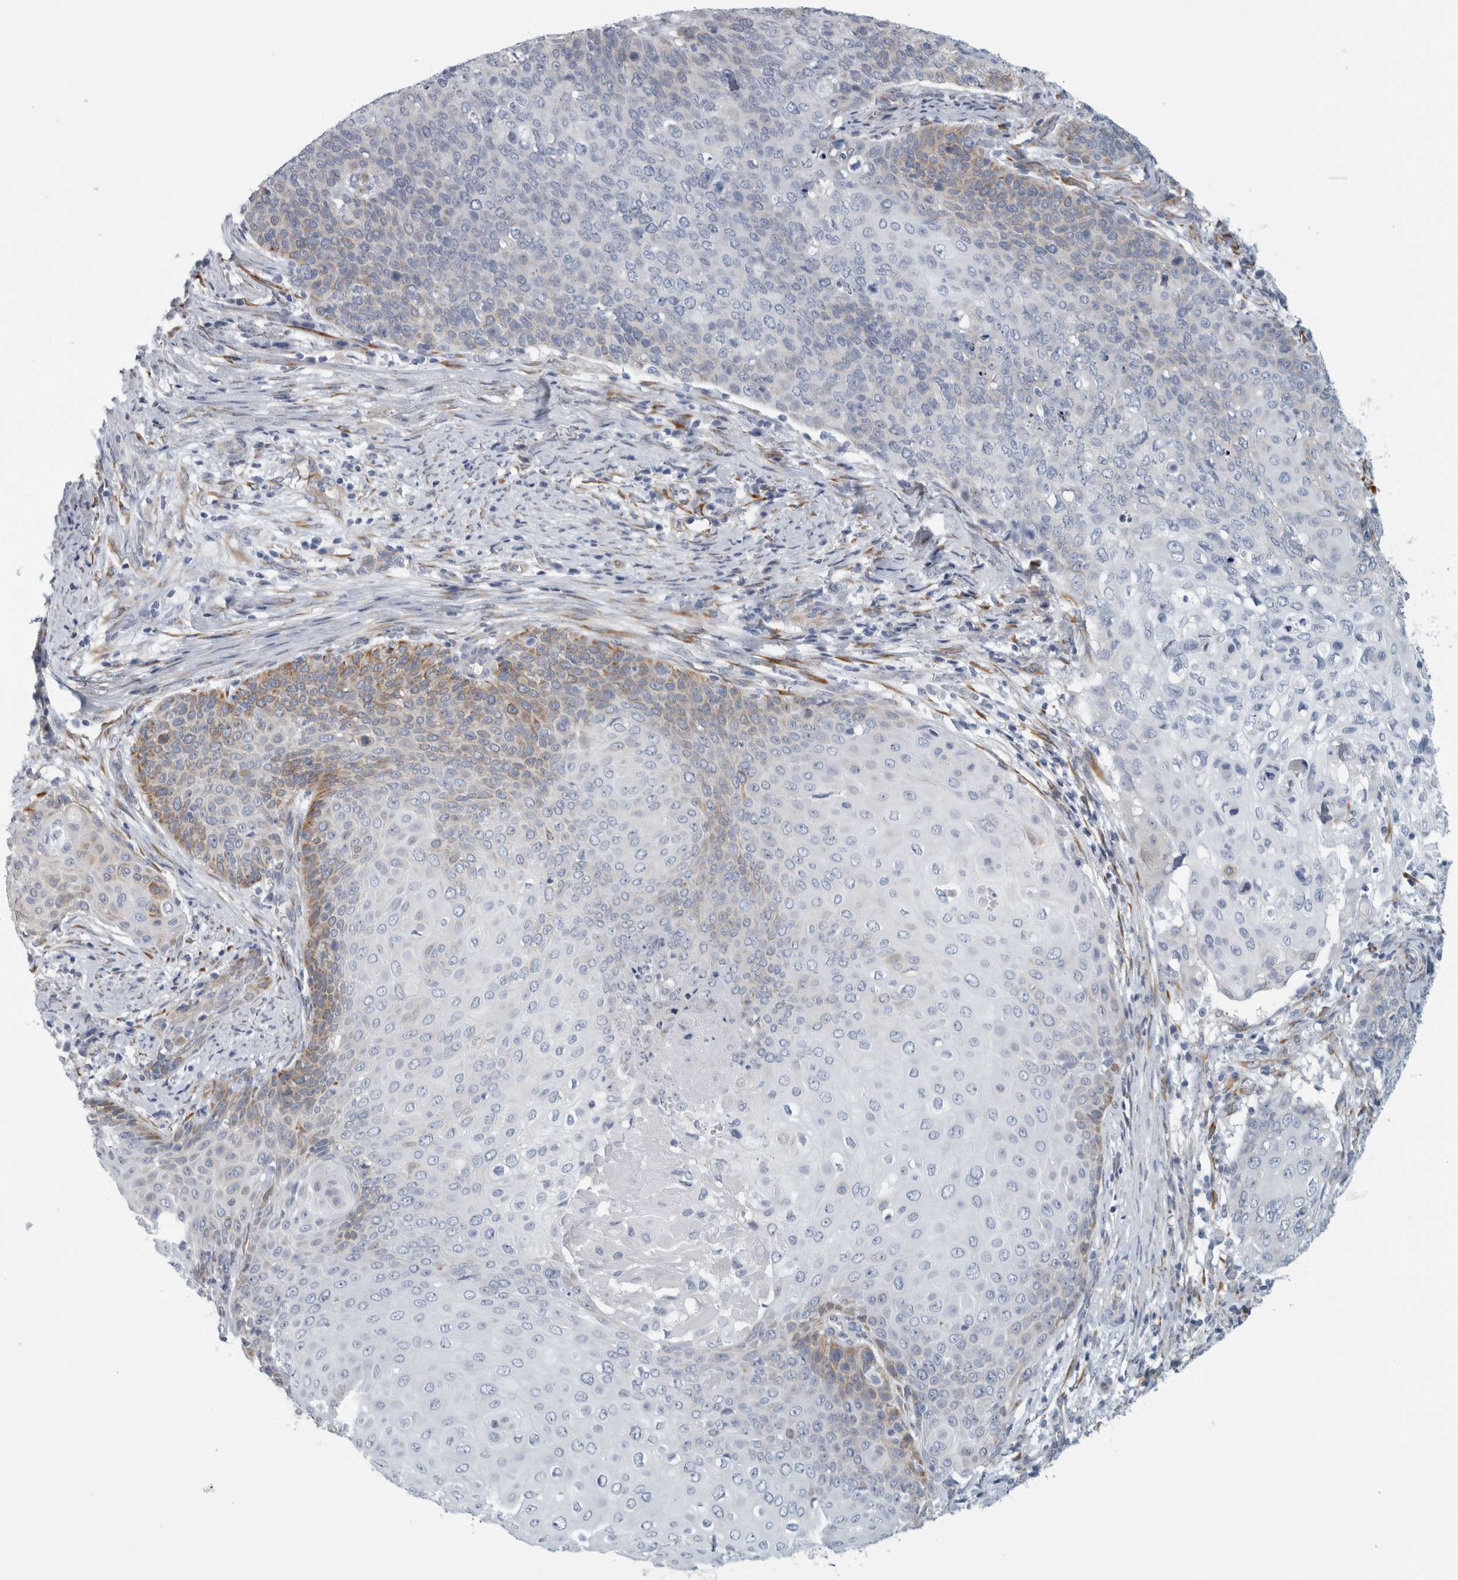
{"staining": {"intensity": "moderate", "quantity": "<25%", "location": "cytoplasmic/membranous"}, "tissue": "cervical cancer", "cell_type": "Tumor cells", "image_type": "cancer", "snomed": [{"axis": "morphology", "description": "Squamous cell carcinoma, NOS"}, {"axis": "topography", "description": "Cervix"}], "caption": "Cervical cancer (squamous cell carcinoma) tissue exhibits moderate cytoplasmic/membranous positivity in about <25% of tumor cells Using DAB (brown) and hematoxylin (blue) stains, captured at high magnification using brightfield microscopy.", "gene": "B3GNT3", "patient": {"sex": "female", "age": 39}}